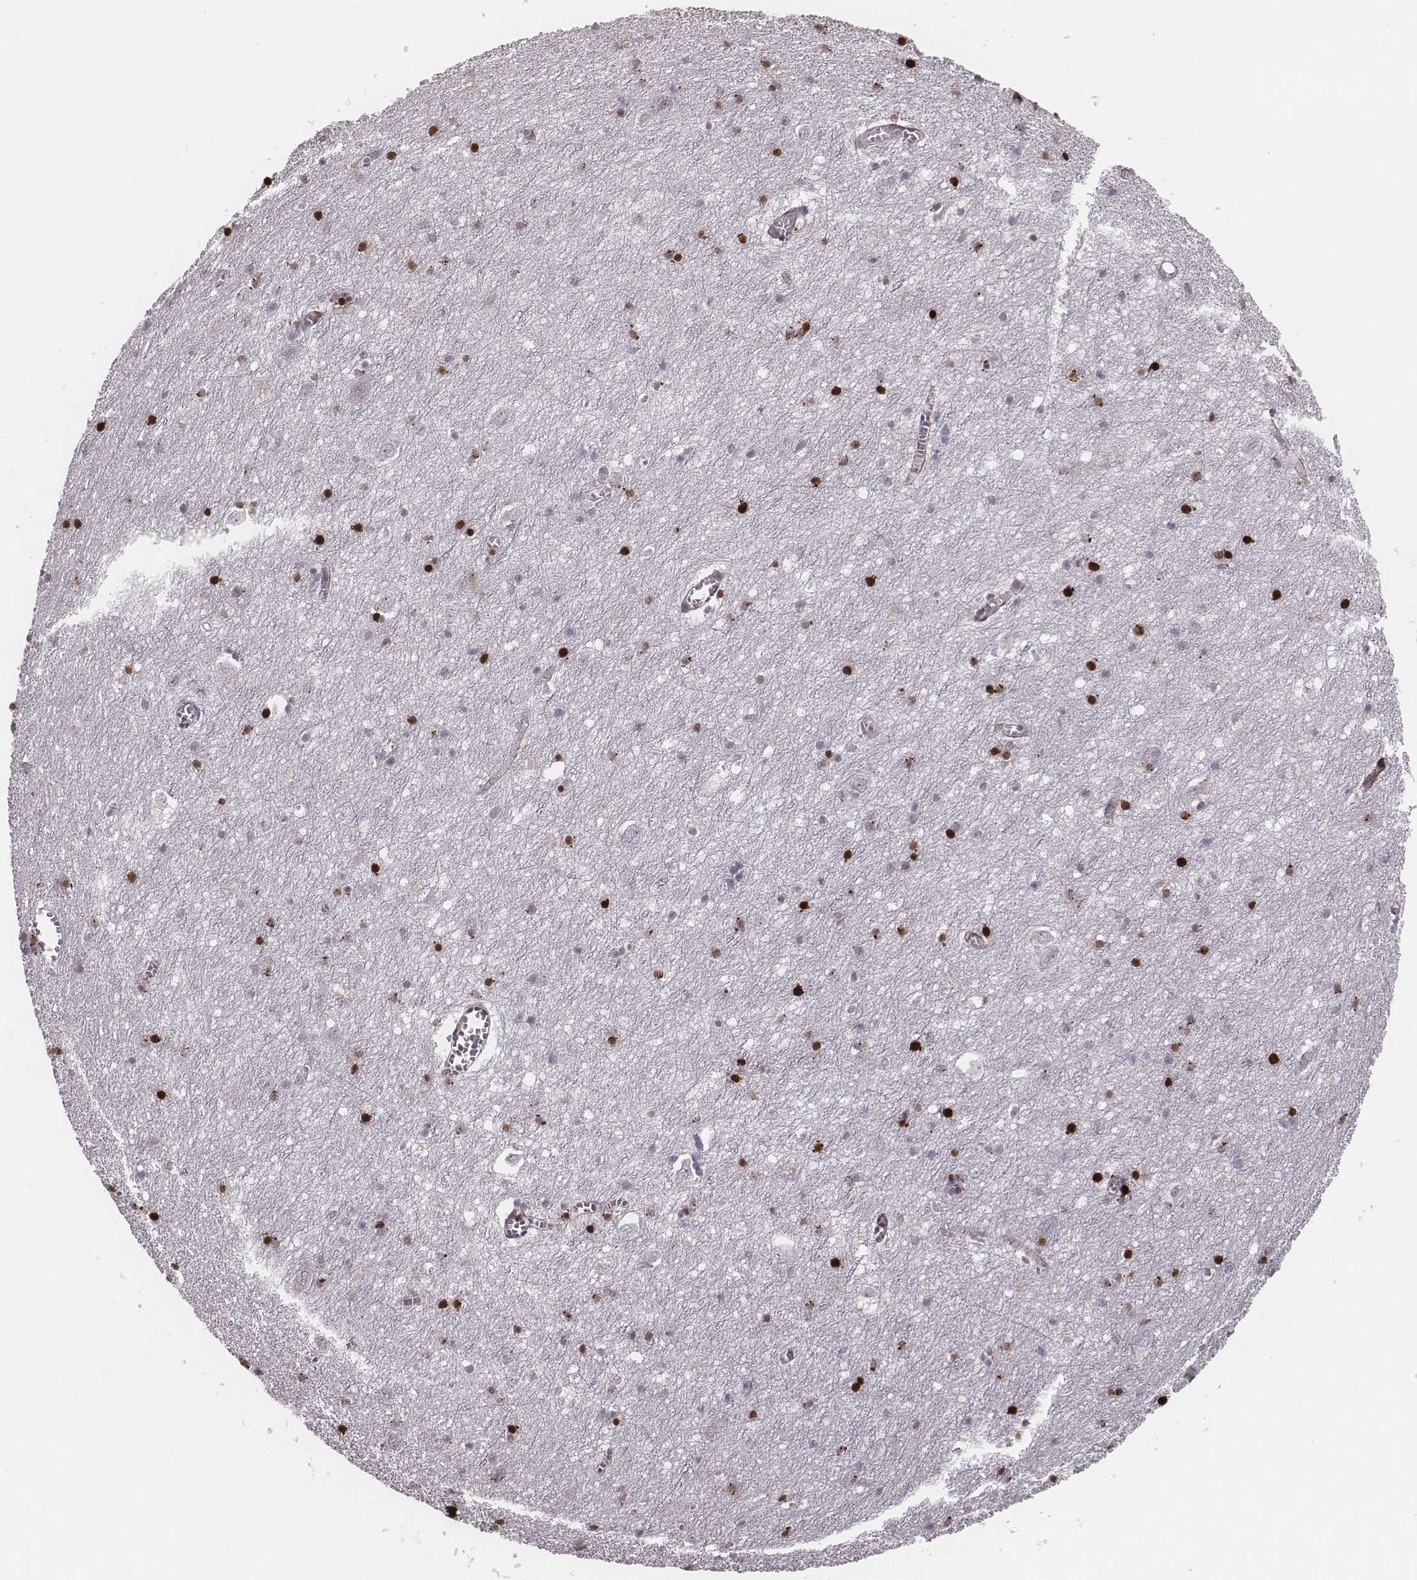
{"staining": {"intensity": "negative", "quantity": "none", "location": "none"}, "tissue": "cerebral cortex", "cell_type": "Endothelial cells", "image_type": "normal", "snomed": [{"axis": "morphology", "description": "Normal tissue, NOS"}, {"axis": "topography", "description": "Cerebral cortex"}], "caption": "A high-resolution image shows immunohistochemistry (IHC) staining of normal cerebral cortex, which reveals no significant positivity in endothelial cells. (IHC, brightfield microscopy, high magnification).", "gene": "NDC1", "patient": {"sex": "male", "age": 70}}